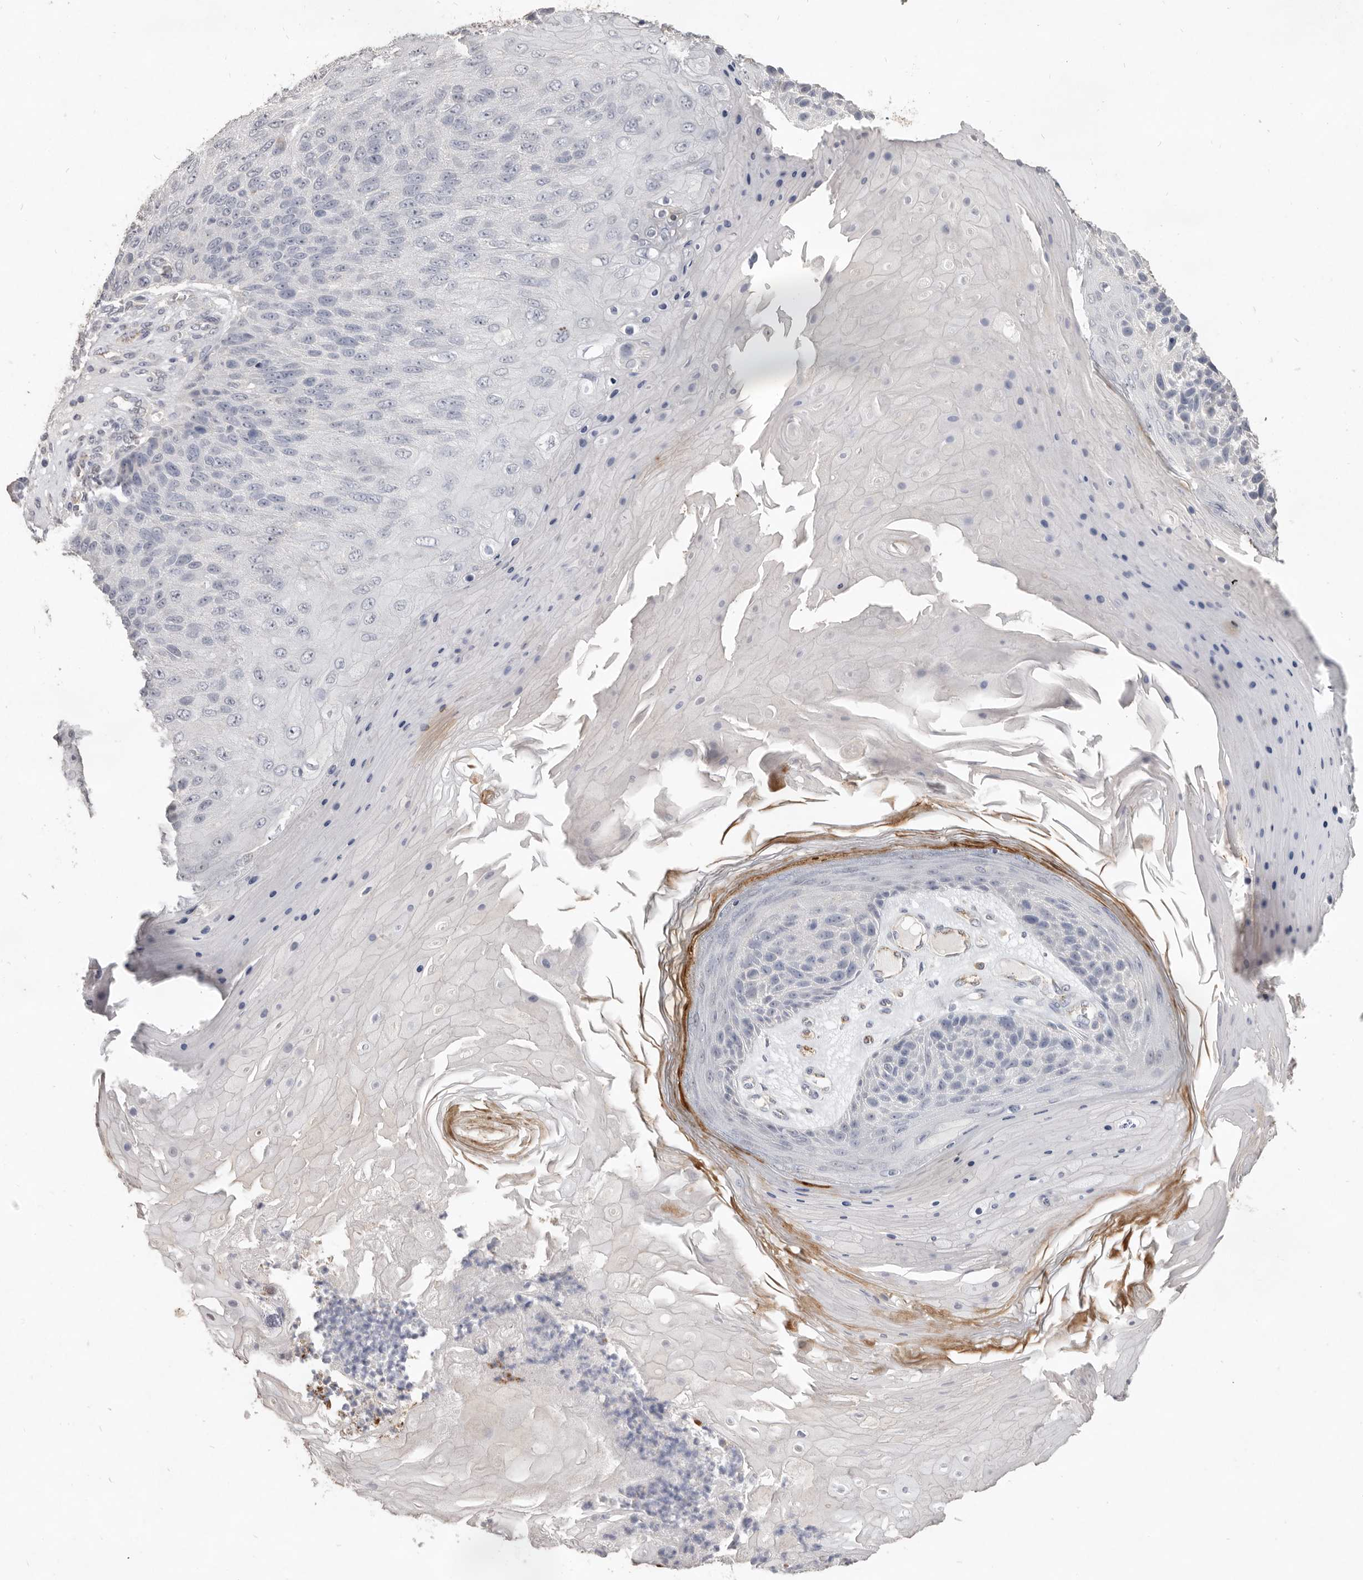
{"staining": {"intensity": "negative", "quantity": "none", "location": "none"}, "tissue": "skin cancer", "cell_type": "Tumor cells", "image_type": "cancer", "snomed": [{"axis": "morphology", "description": "Squamous cell carcinoma, NOS"}, {"axis": "topography", "description": "Skin"}], "caption": "Skin squamous cell carcinoma stained for a protein using IHC reveals no staining tumor cells.", "gene": "ZYG11B", "patient": {"sex": "female", "age": 88}}